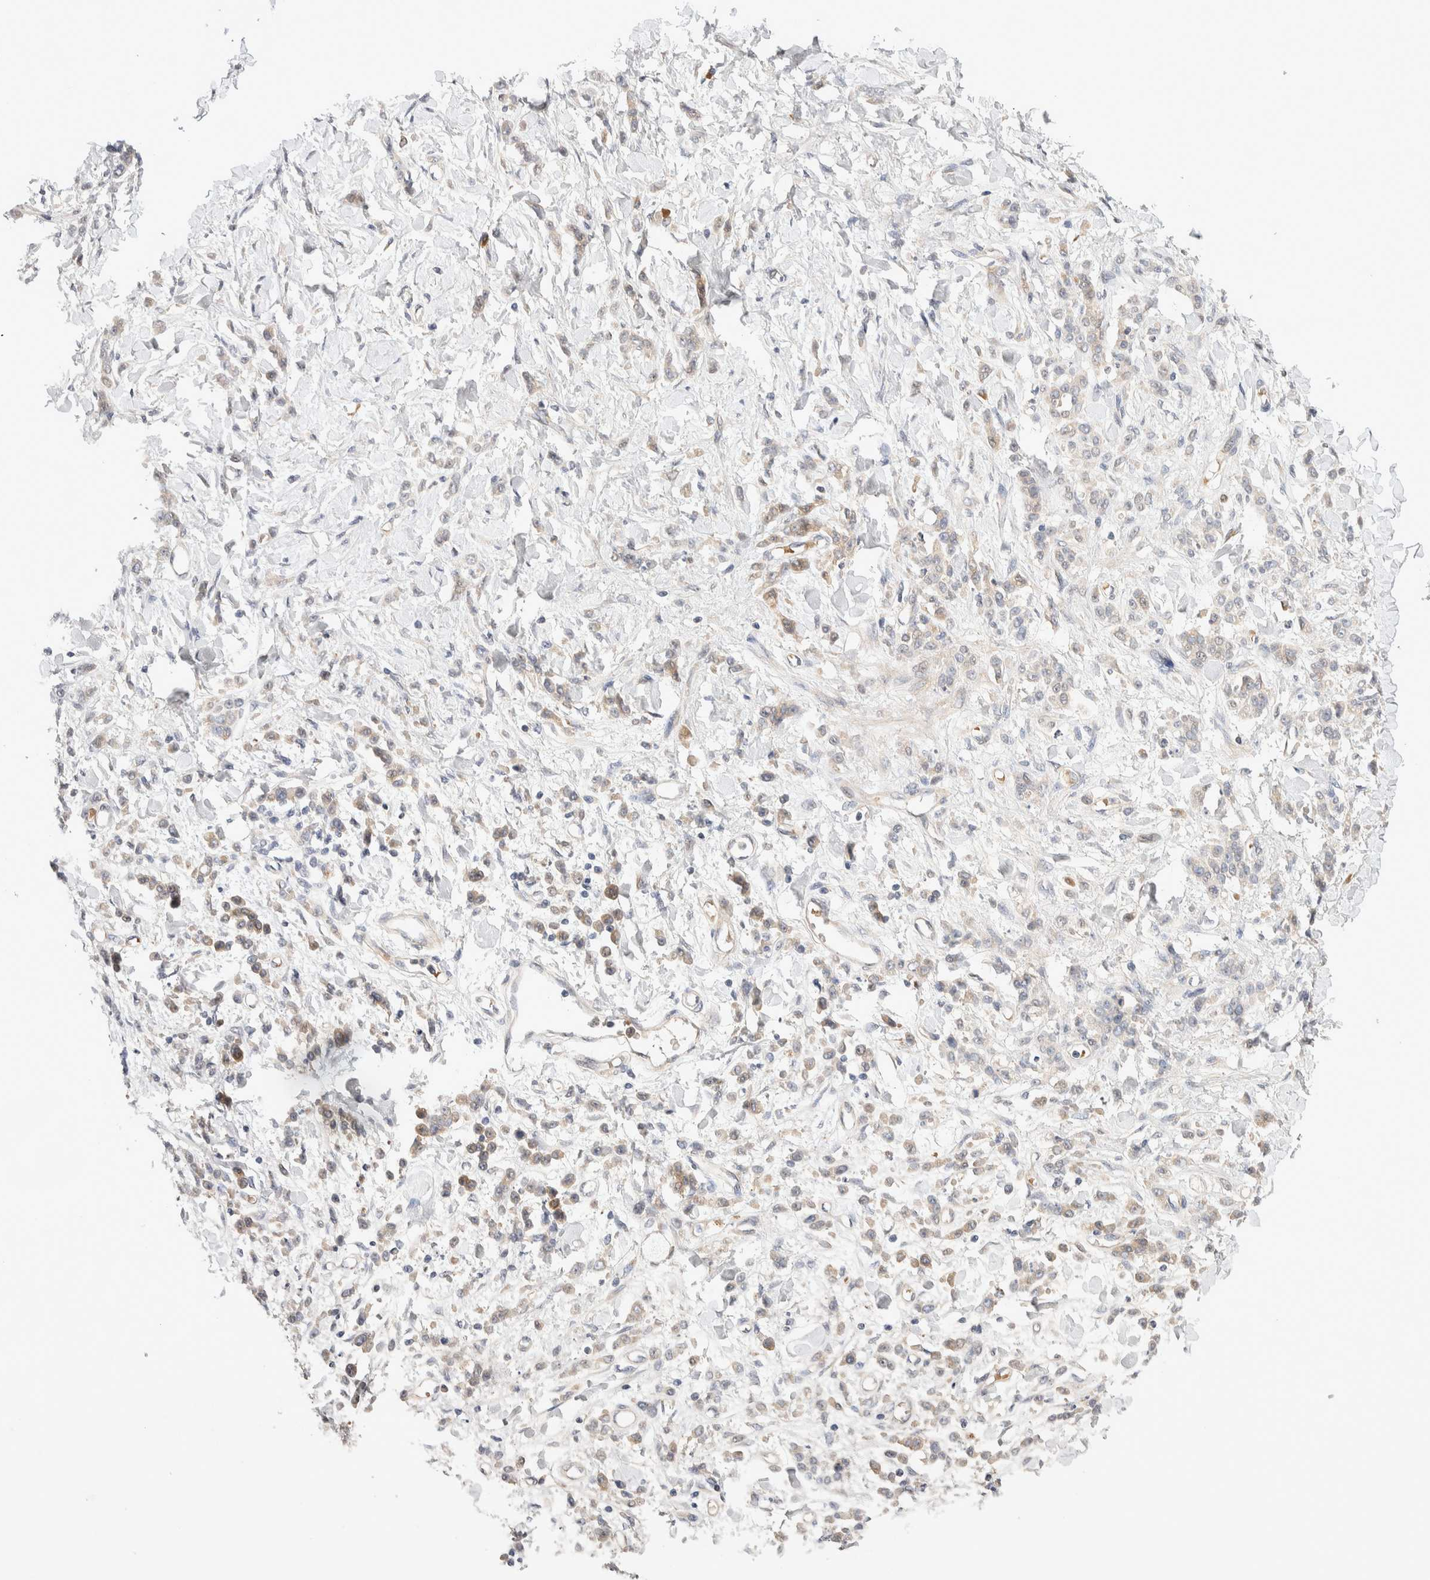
{"staining": {"intensity": "weak", "quantity": "<25%", "location": "cytoplasmic/membranous"}, "tissue": "stomach cancer", "cell_type": "Tumor cells", "image_type": "cancer", "snomed": [{"axis": "morphology", "description": "Normal tissue, NOS"}, {"axis": "morphology", "description": "Adenocarcinoma, NOS"}, {"axis": "topography", "description": "Stomach"}], "caption": "Immunohistochemical staining of human stomach cancer demonstrates no significant positivity in tumor cells.", "gene": "CASK", "patient": {"sex": "male", "age": 82}}